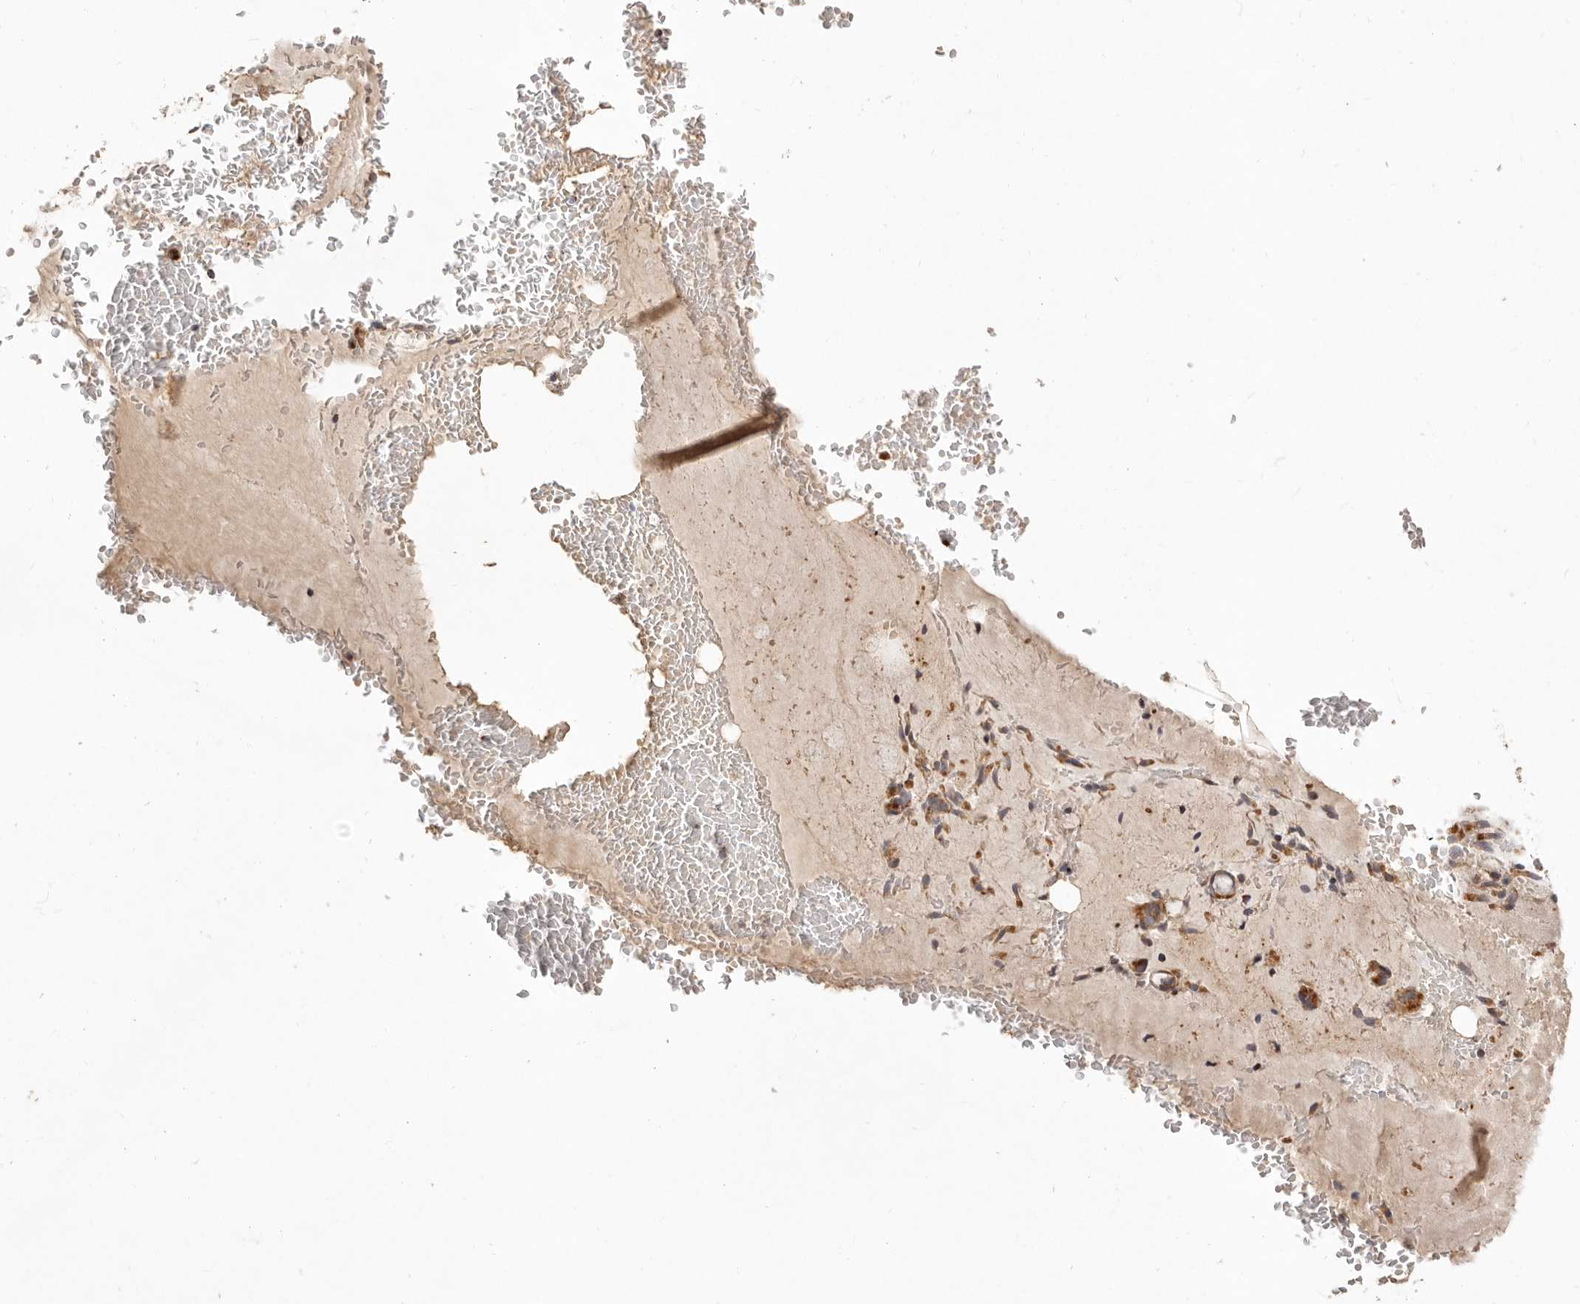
{"staining": {"intensity": "weak", "quantity": ">75%", "location": "cytoplasmic/membranous"}, "tissue": "adipose tissue", "cell_type": "Adipocytes", "image_type": "normal", "snomed": [{"axis": "morphology", "description": "Normal tissue, NOS"}, {"axis": "topography", "description": "Cartilage tissue"}, {"axis": "topography", "description": "Bronchus"}], "caption": "IHC histopathology image of normal adipose tissue: human adipose tissue stained using immunohistochemistry (IHC) shows low levels of weak protein expression localized specifically in the cytoplasmic/membranous of adipocytes, appearing as a cytoplasmic/membranous brown color.", "gene": "ARHGEF10L", "patient": {"sex": "female", "age": 73}}